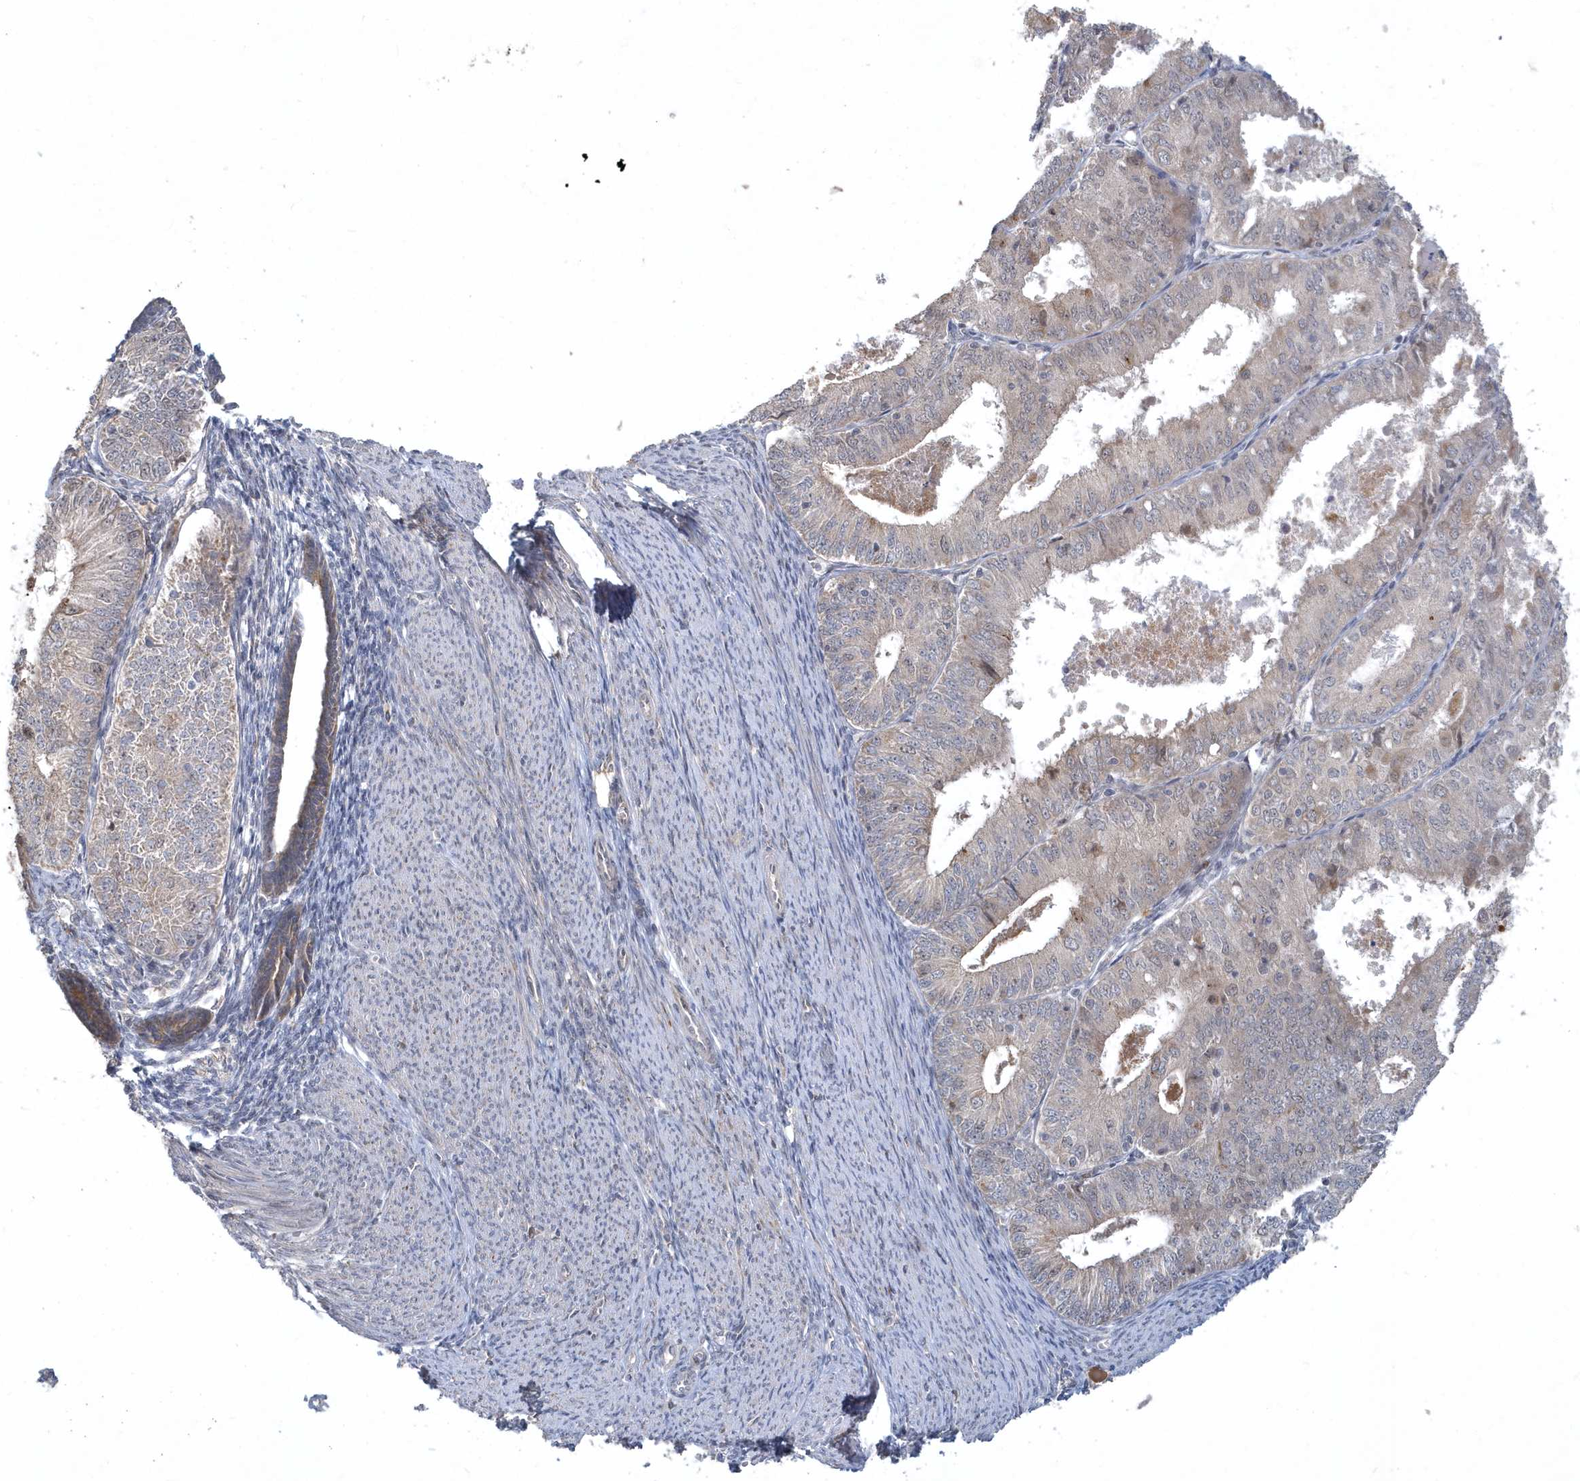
{"staining": {"intensity": "moderate", "quantity": "<25%", "location": "cytoplasmic/membranous"}, "tissue": "endometrial cancer", "cell_type": "Tumor cells", "image_type": "cancer", "snomed": [{"axis": "morphology", "description": "Adenocarcinoma, NOS"}, {"axis": "topography", "description": "Endometrium"}], "caption": "Human endometrial cancer stained with a brown dye shows moderate cytoplasmic/membranous positive expression in about <25% of tumor cells.", "gene": "TRAIP", "patient": {"sex": "female", "age": 57}}